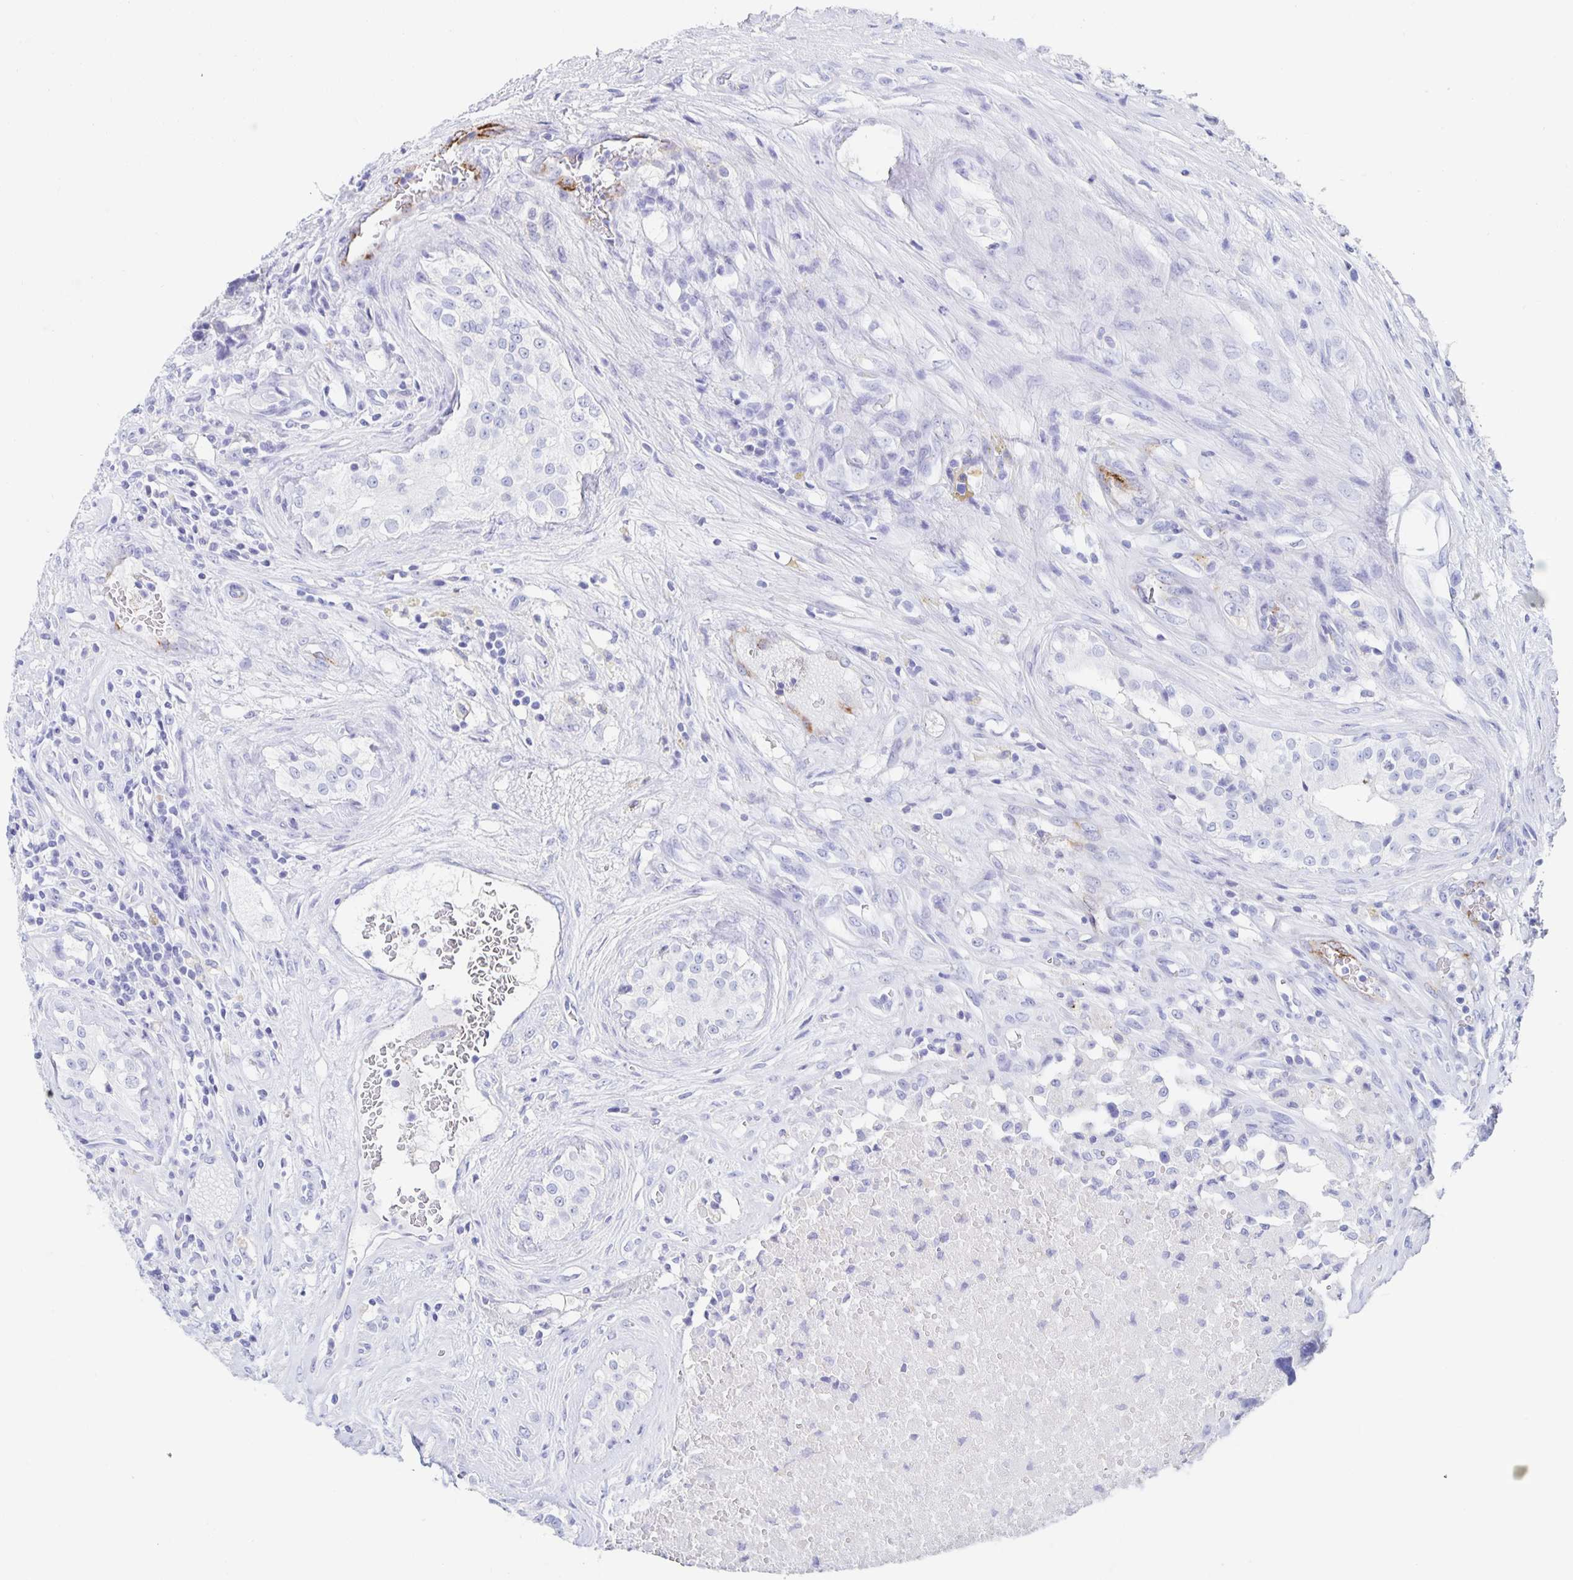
{"staining": {"intensity": "negative", "quantity": "none", "location": "none"}, "tissue": "testis cancer", "cell_type": "Tumor cells", "image_type": "cancer", "snomed": [{"axis": "morphology", "description": "Carcinoma, Embryonal, NOS"}, {"axis": "topography", "description": "Testis"}], "caption": "This is a histopathology image of immunohistochemistry (IHC) staining of testis cancer (embryonal carcinoma), which shows no staining in tumor cells.", "gene": "DMBT1", "patient": {"sex": "male", "age": 24}}